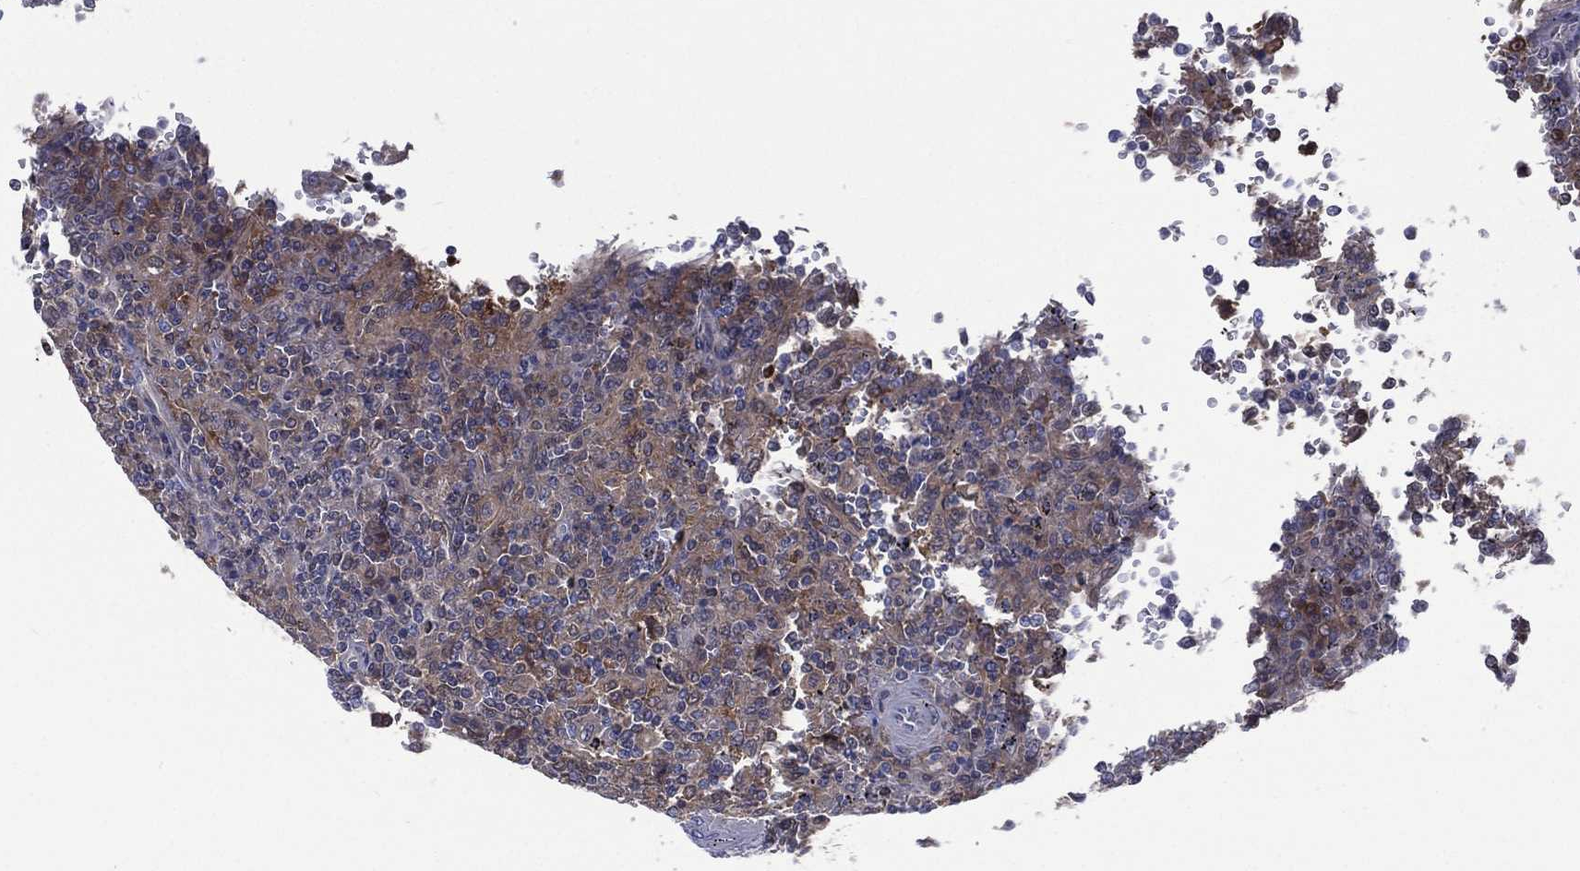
{"staining": {"intensity": "strong", "quantity": "<25%", "location": "cytoplasmic/membranous"}, "tissue": "lymphoma", "cell_type": "Tumor cells", "image_type": "cancer", "snomed": [{"axis": "morphology", "description": "Malignant lymphoma, non-Hodgkin's type, Low grade"}, {"axis": "topography", "description": "Spleen"}], "caption": "Immunohistochemistry micrograph of malignant lymphoma, non-Hodgkin's type (low-grade) stained for a protein (brown), which exhibits medium levels of strong cytoplasmic/membranous positivity in approximately <25% of tumor cells.", "gene": "MTAP", "patient": {"sex": "male", "age": 62}}